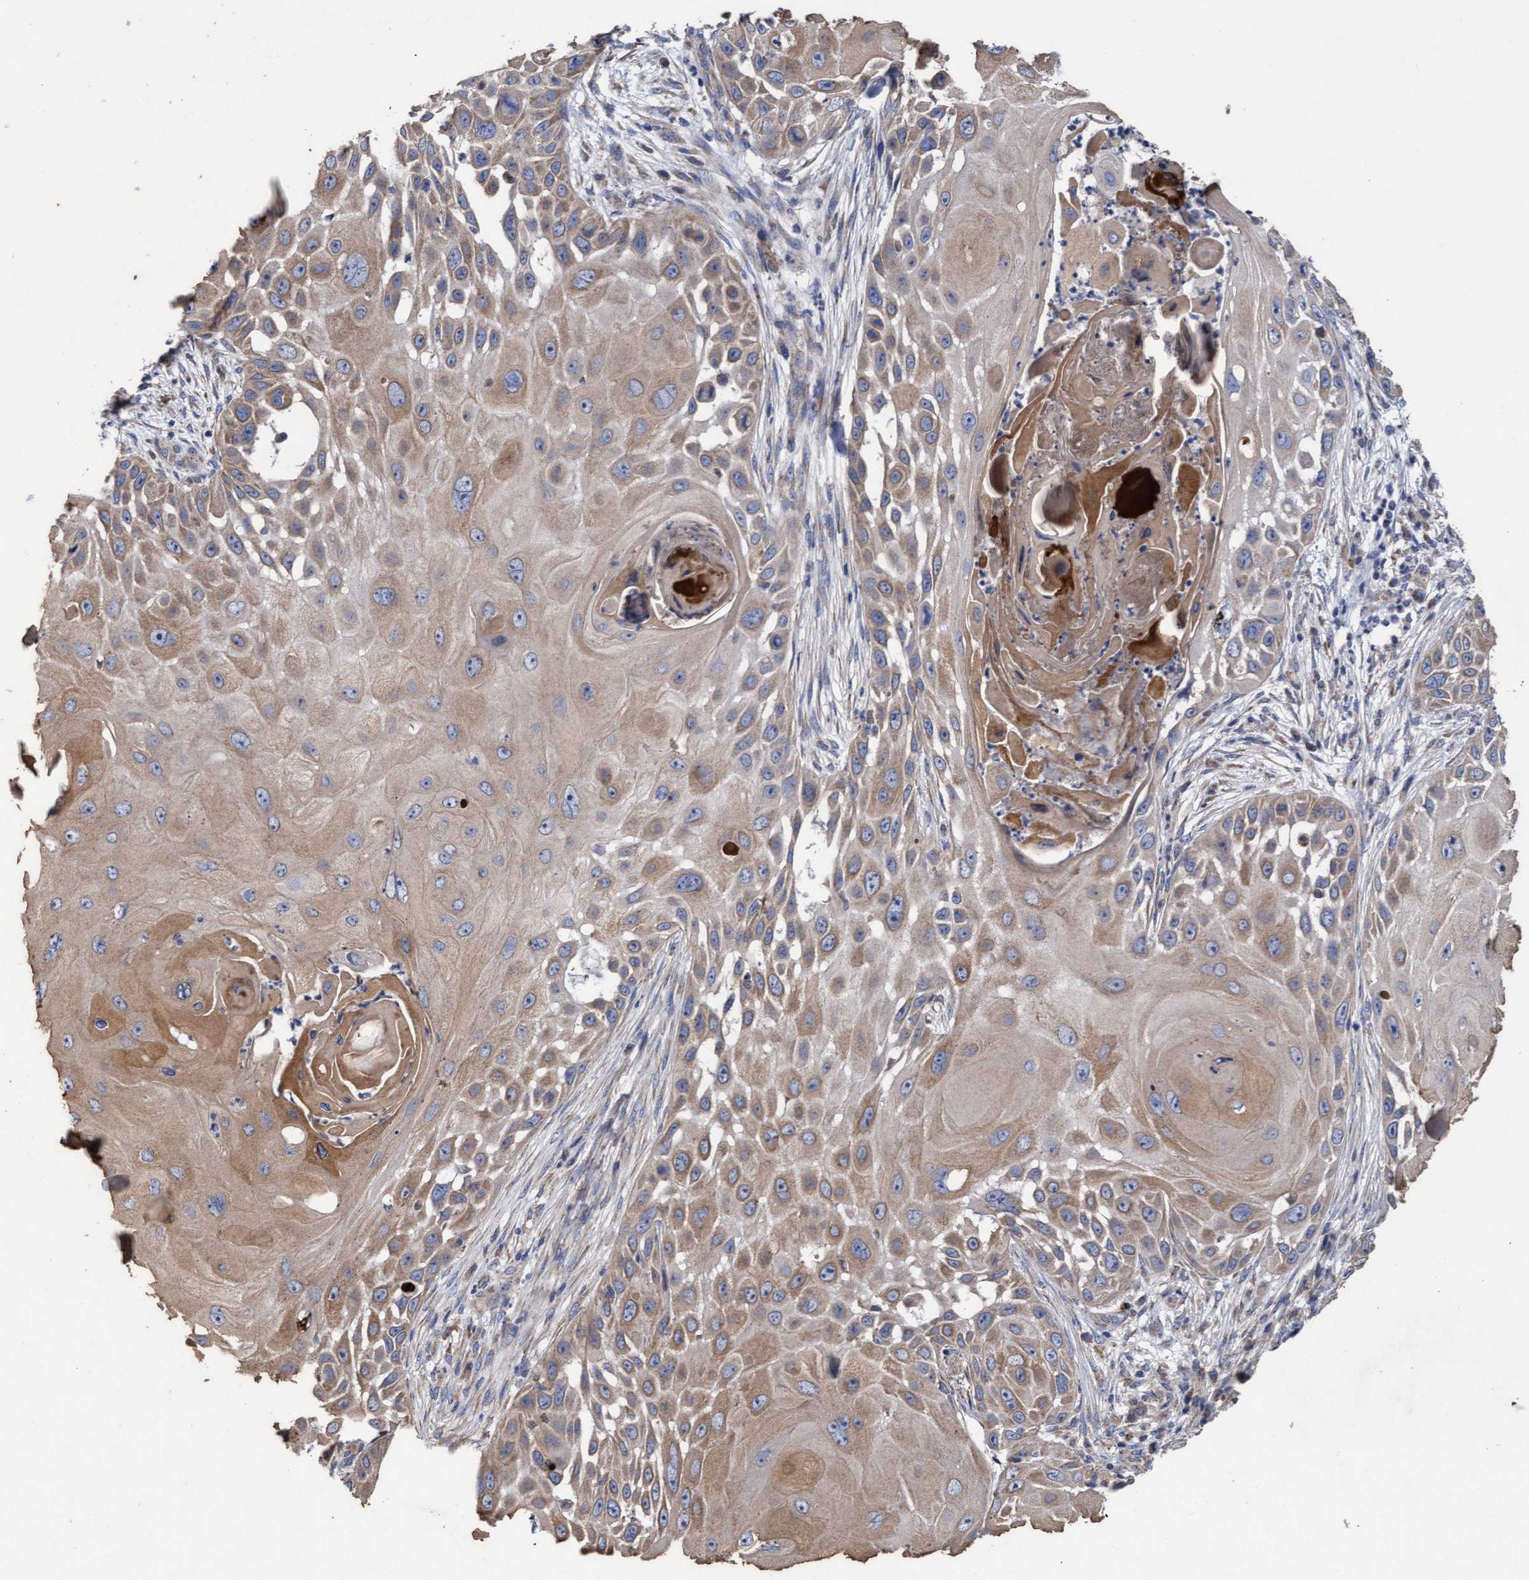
{"staining": {"intensity": "moderate", "quantity": ">75%", "location": "cytoplasmic/membranous"}, "tissue": "skin cancer", "cell_type": "Tumor cells", "image_type": "cancer", "snomed": [{"axis": "morphology", "description": "Squamous cell carcinoma, NOS"}, {"axis": "topography", "description": "Skin"}], "caption": "Immunohistochemical staining of skin squamous cell carcinoma reveals medium levels of moderate cytoplasmic/membranous protein positivity in approximately >75% of tumor cells. The staining is performed using DAB (3,3'-diaminobenzidine) brown chromogen to label protein expression. The nuclei are counter-stained blue using hematoxylin.", "gene": "MRPL38", "patient": {"sex": "female", "age": 44}}